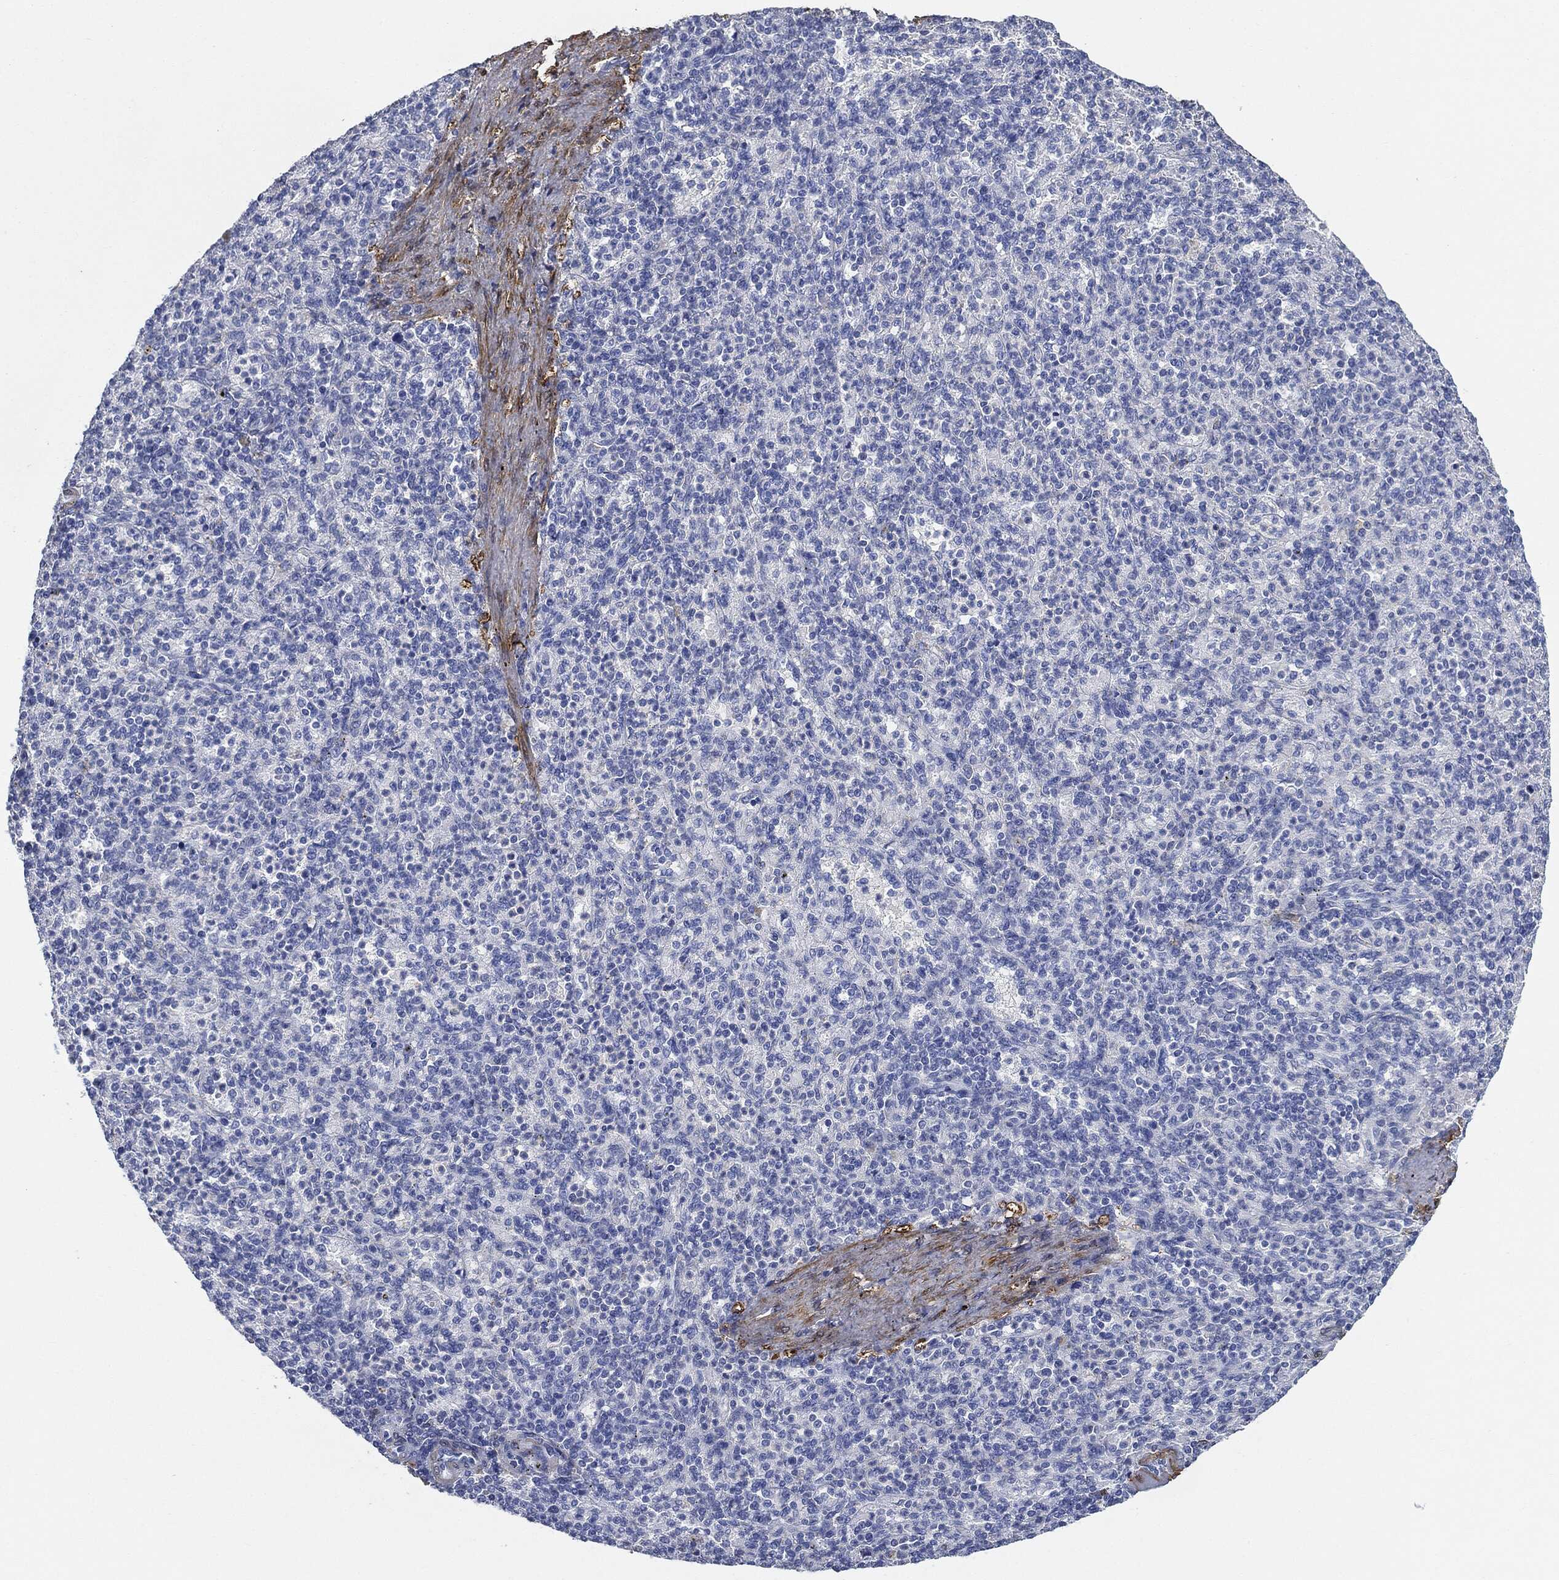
{"staining": {"intensity": "negative", "quantity": "none", "location": "none"}, "tissue": "spleen", "cell_type": "Cells in red pulp", "image_type": "normal", "snomed": [{"axis": "morphology", "description": "Normal tissue, NOS"}, {"axis": "topography", "description": "Spleen"}], "caption": "This is an immunohistochemistry (IHC) histopathology image of benign spleen. There is no staining in cells in red pulp.", "gene": "TAGLN", "patient": {"sex": "female", "age": 74}}